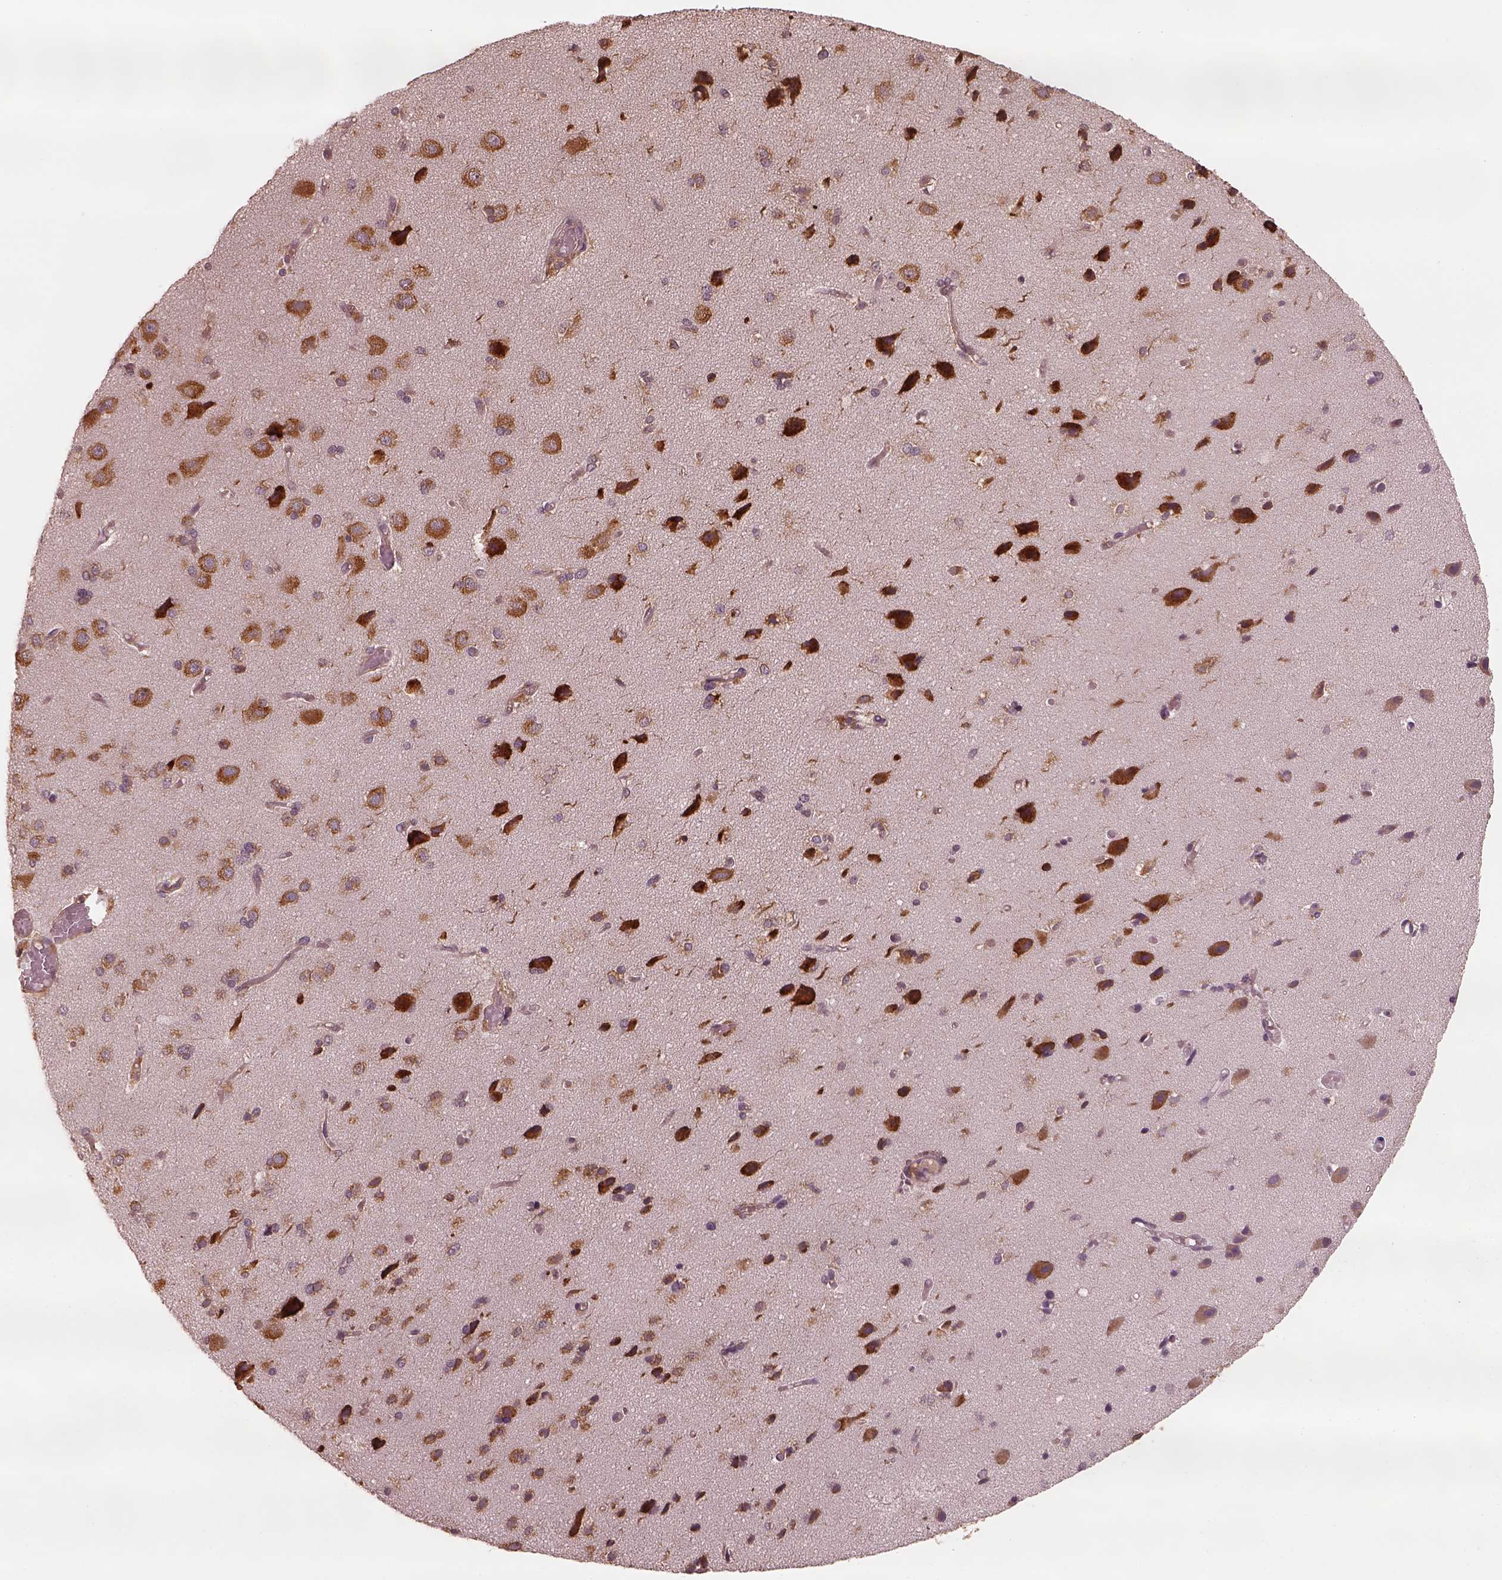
{"staining": {"intensity": "weak", "quantity": ">75%", "location": "cytoplasmic/membranous"}, "tissue": "cerebral cortex", "cell_type": "Endothelial cells", "image_type": "normal", "snomed": [{"axis": "morphology", "description": "Normal tissue, NOS"}, {"axis": "morphology", "description": "Glioma, malignant, High grade"}, {"axis": "topography", "description": "Cerebral cortex"}], "caption": "A high-resolution histopathology image shows IHC staining of normal cerebral cortex, which demonstrates weak cytoplasmic/membranous staining in about >75% of endothelial cells.", "gene": "RPS5", "patient": {"sex": "male", "age": 71}}